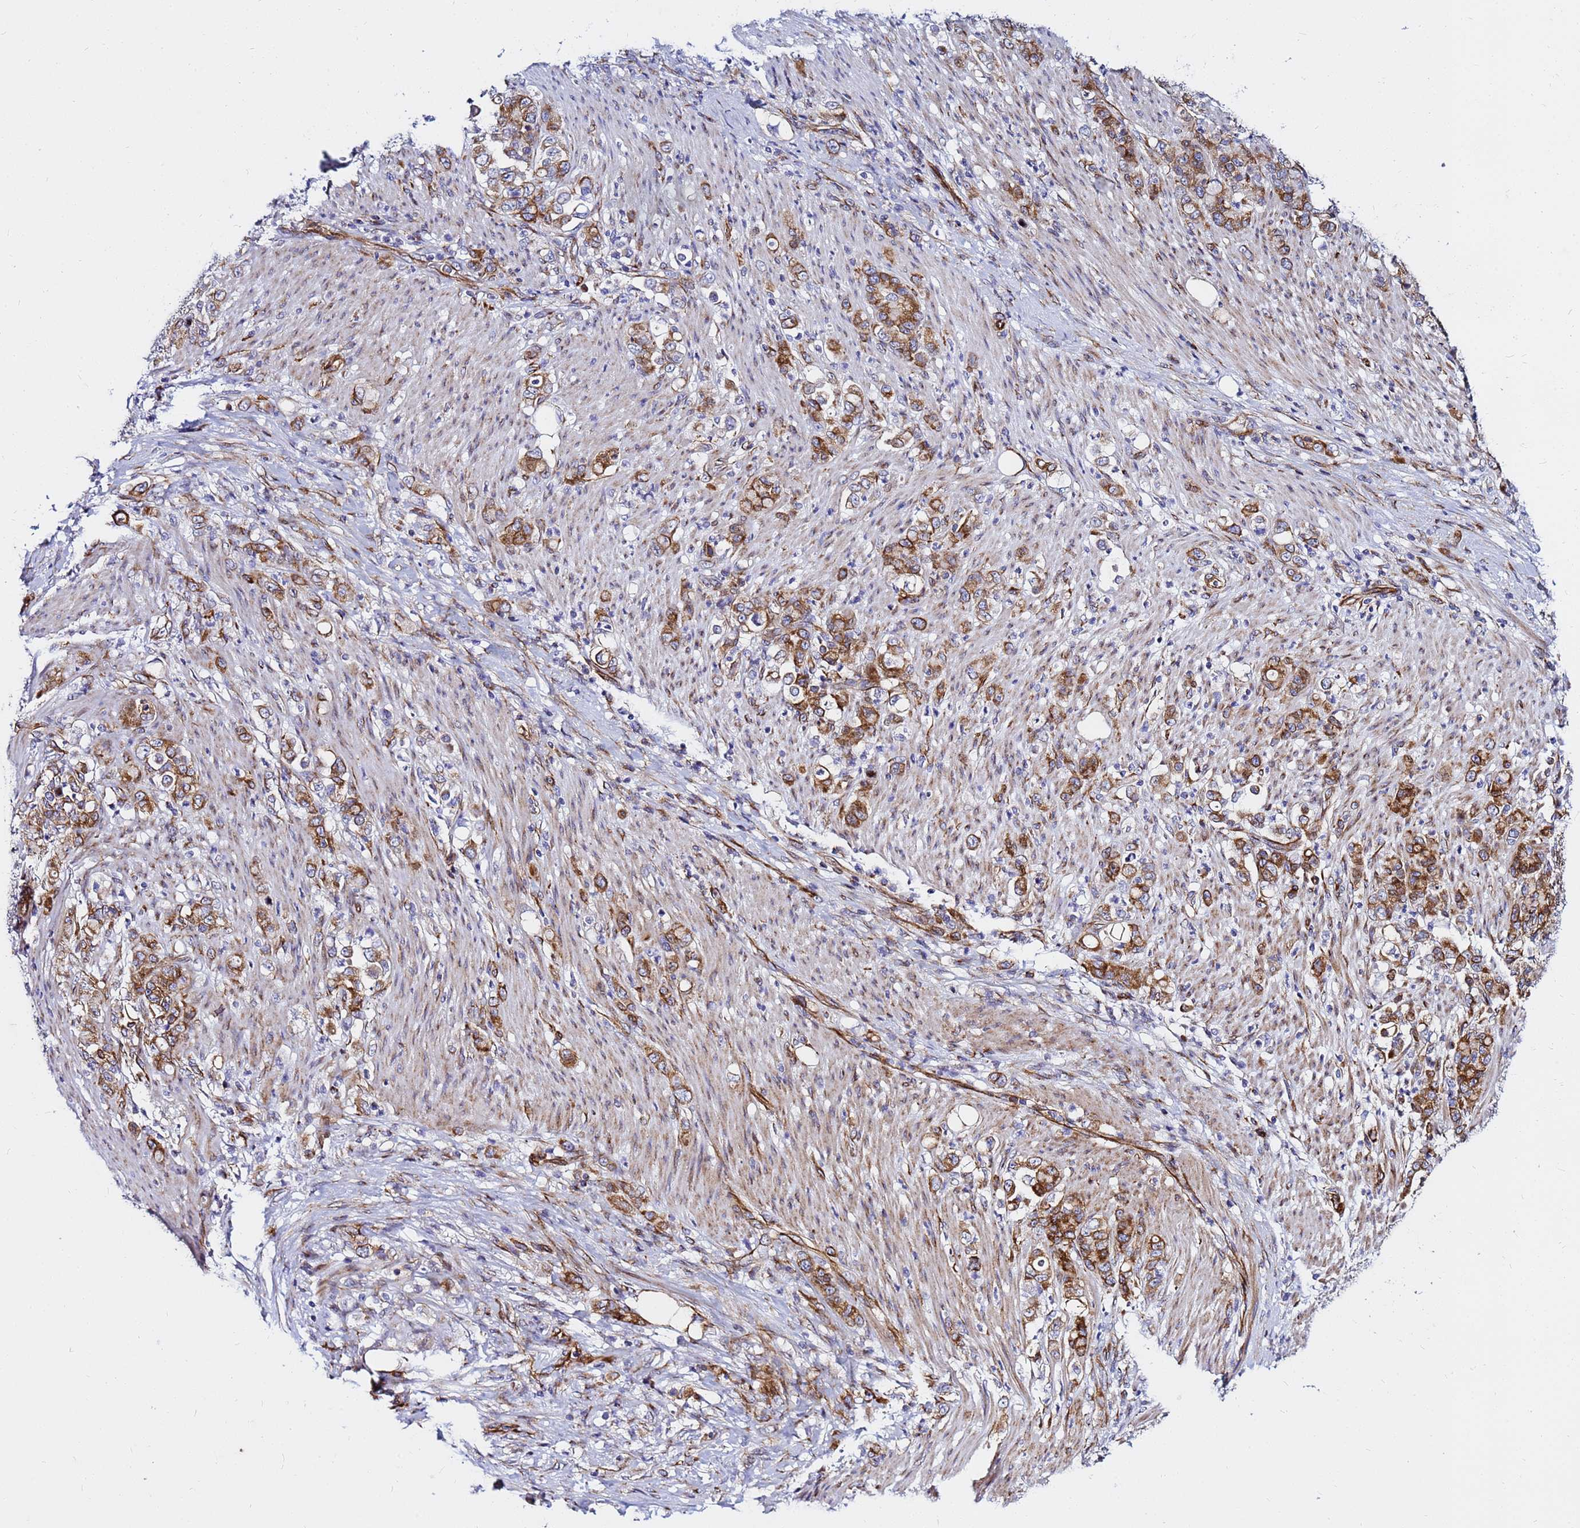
{"staining": {"intensity": "moderate", "quantity": ">75%", "location": "cytoplasmic/membranous"}, "tissue": "stomach cancer", "cell_type": "Tumor cells", "image_type": "cancer", "snomed": [{"axis": "morphology", "description": "Normal tissue, NOS"}, {"axis": "morphology", "description": "Adenocarcinoma, NOS"}, {"axis": "topography", "description": "Stomach"}], "caption": "This is an image of immunohistochemistry staining of stomach cancer, which shows moderate expression in the cytoplasmic/membranous of tumor cells.", "gene": "TUBA8", "patient": {"sex": "female", "age": 79}}